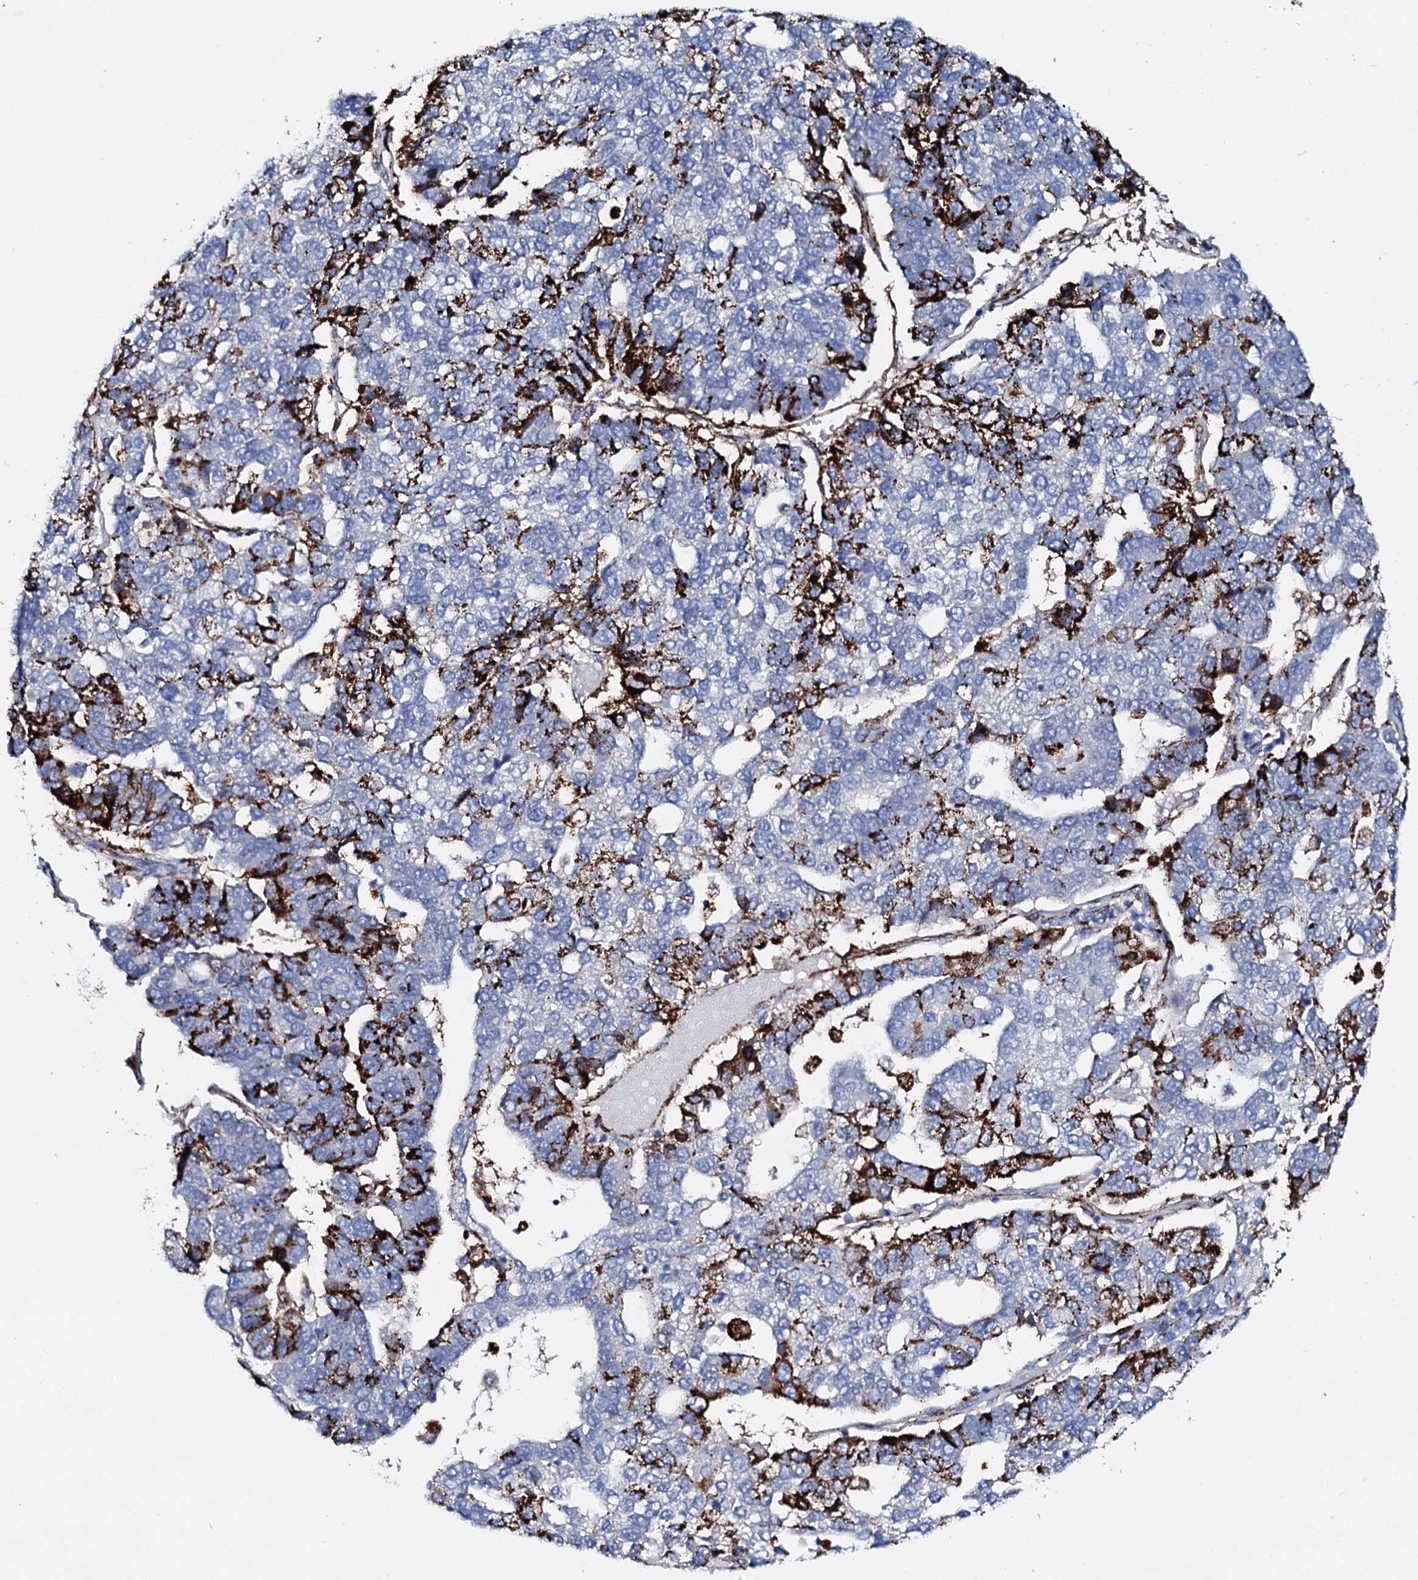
{"staining": {"intensity": "strong", "quantity": "<25%", "location": "cytoplasmic/membranous"}, "tissue": "pancreatic cancer", "cell_type": "Tumor cells", "image_type": "cancer", "snomed": [{"axis": "morphology", "description": "Adenocarcinoma, NOS"}, {"axis": "topography", "description": "Pancreas"}], "caption": "Protein staining of pancreatic adenocarcinoma tissue reveals strong cytoplasmic/membranous expression in about <25% of tumor cells.", "gene": "MED13L", "patient": {"sex": "female", "age": 61}}